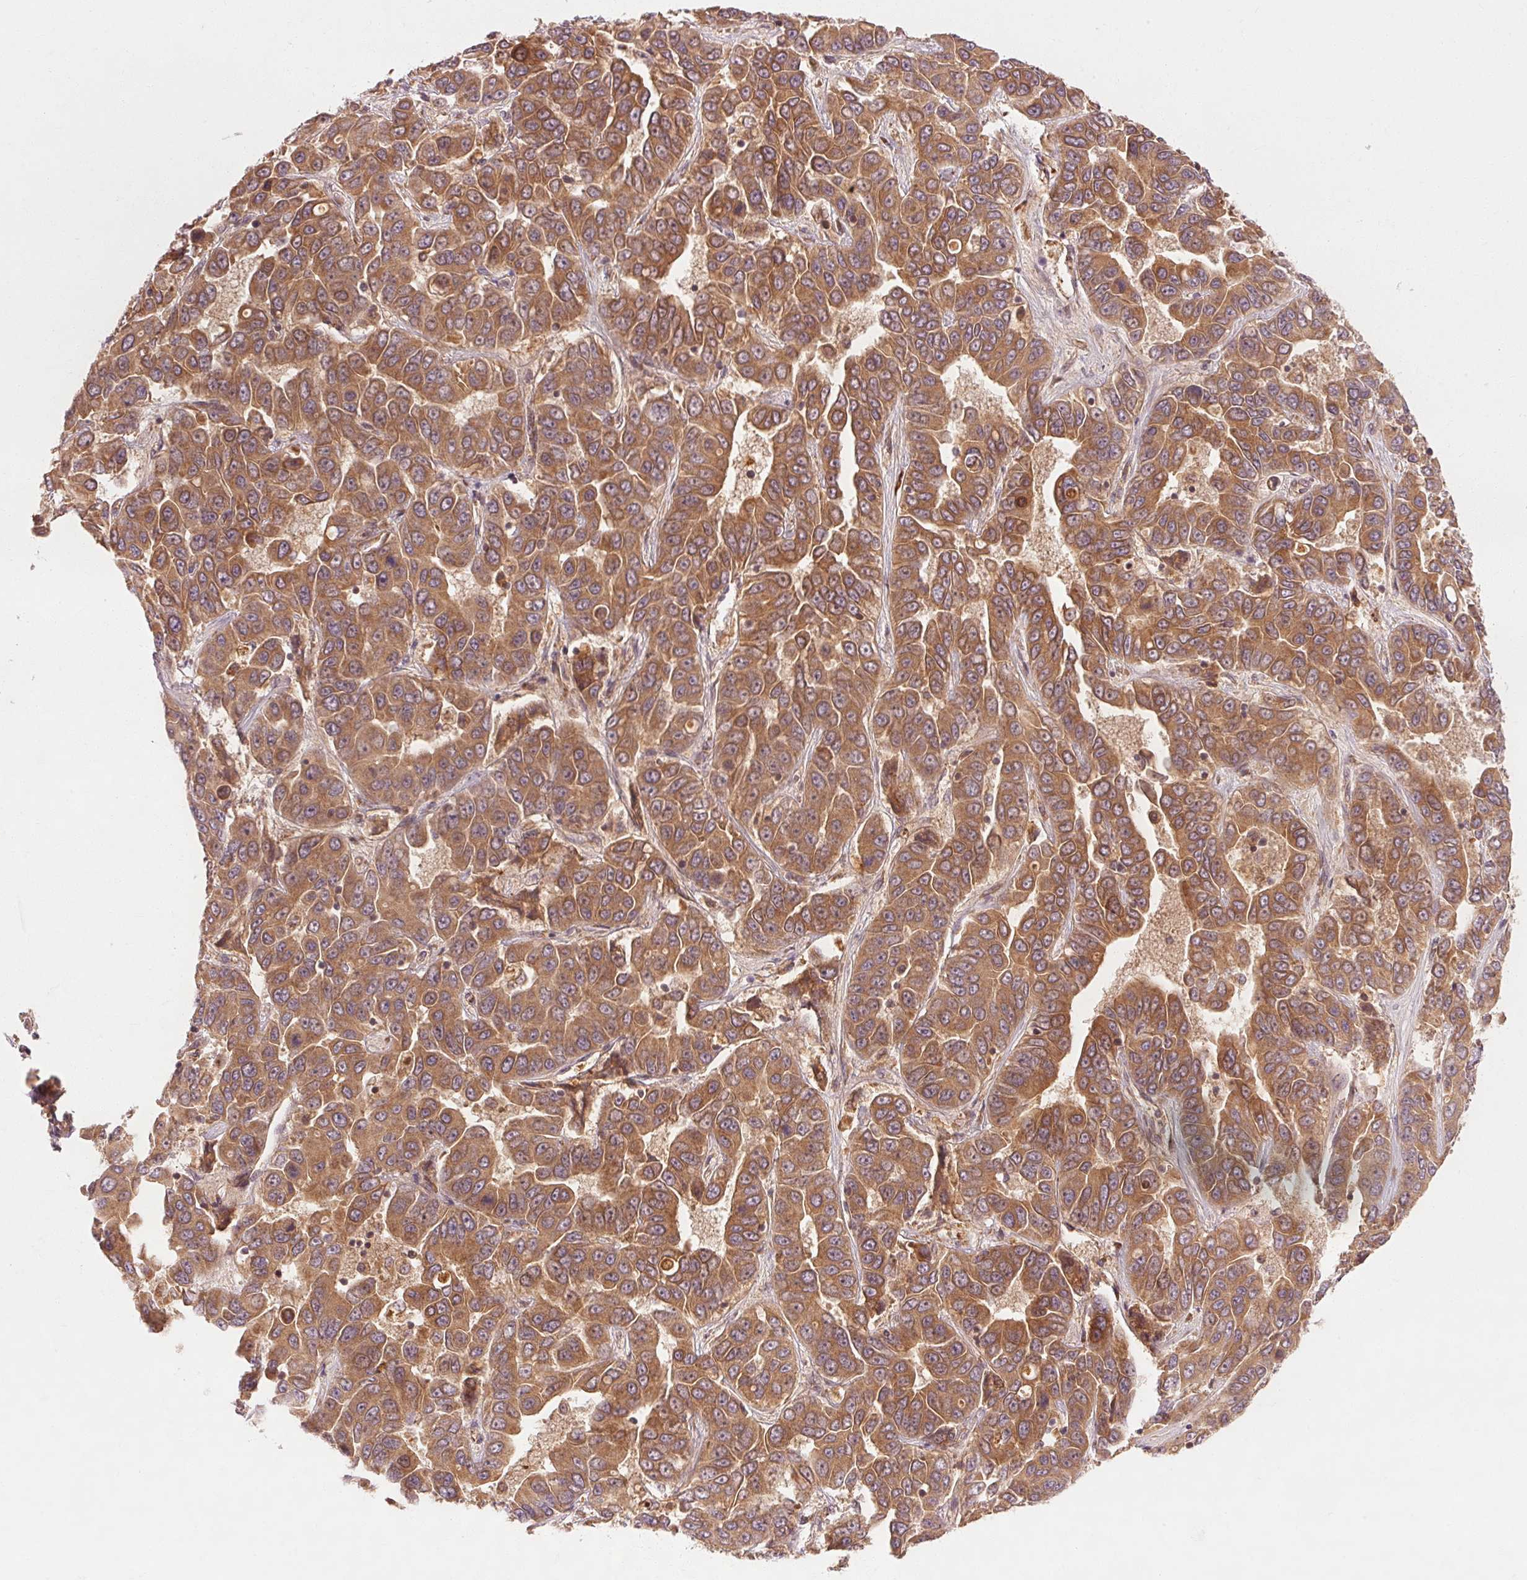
{"staining": {"intensity": "moderate", "quantity": ">75%", "location": "cytoplasmic/membranous"}, "tissue": "liver cancer", "cell_type": "Tumor cells", "image_type": "cancer", "snomed": [{"axis": "morphology", "description": "Cholangiocarcinoma"}, {"axis": "topography", "description": "Liver"}], "caption": "Cholangiocarcinoma (liver) tissue exhibits moderate cytoplasmic/membranous positivity in approximately >75% of tumor cells", "gene": "CTNNA1", "patient": {"sex": "female", "age": 52}}